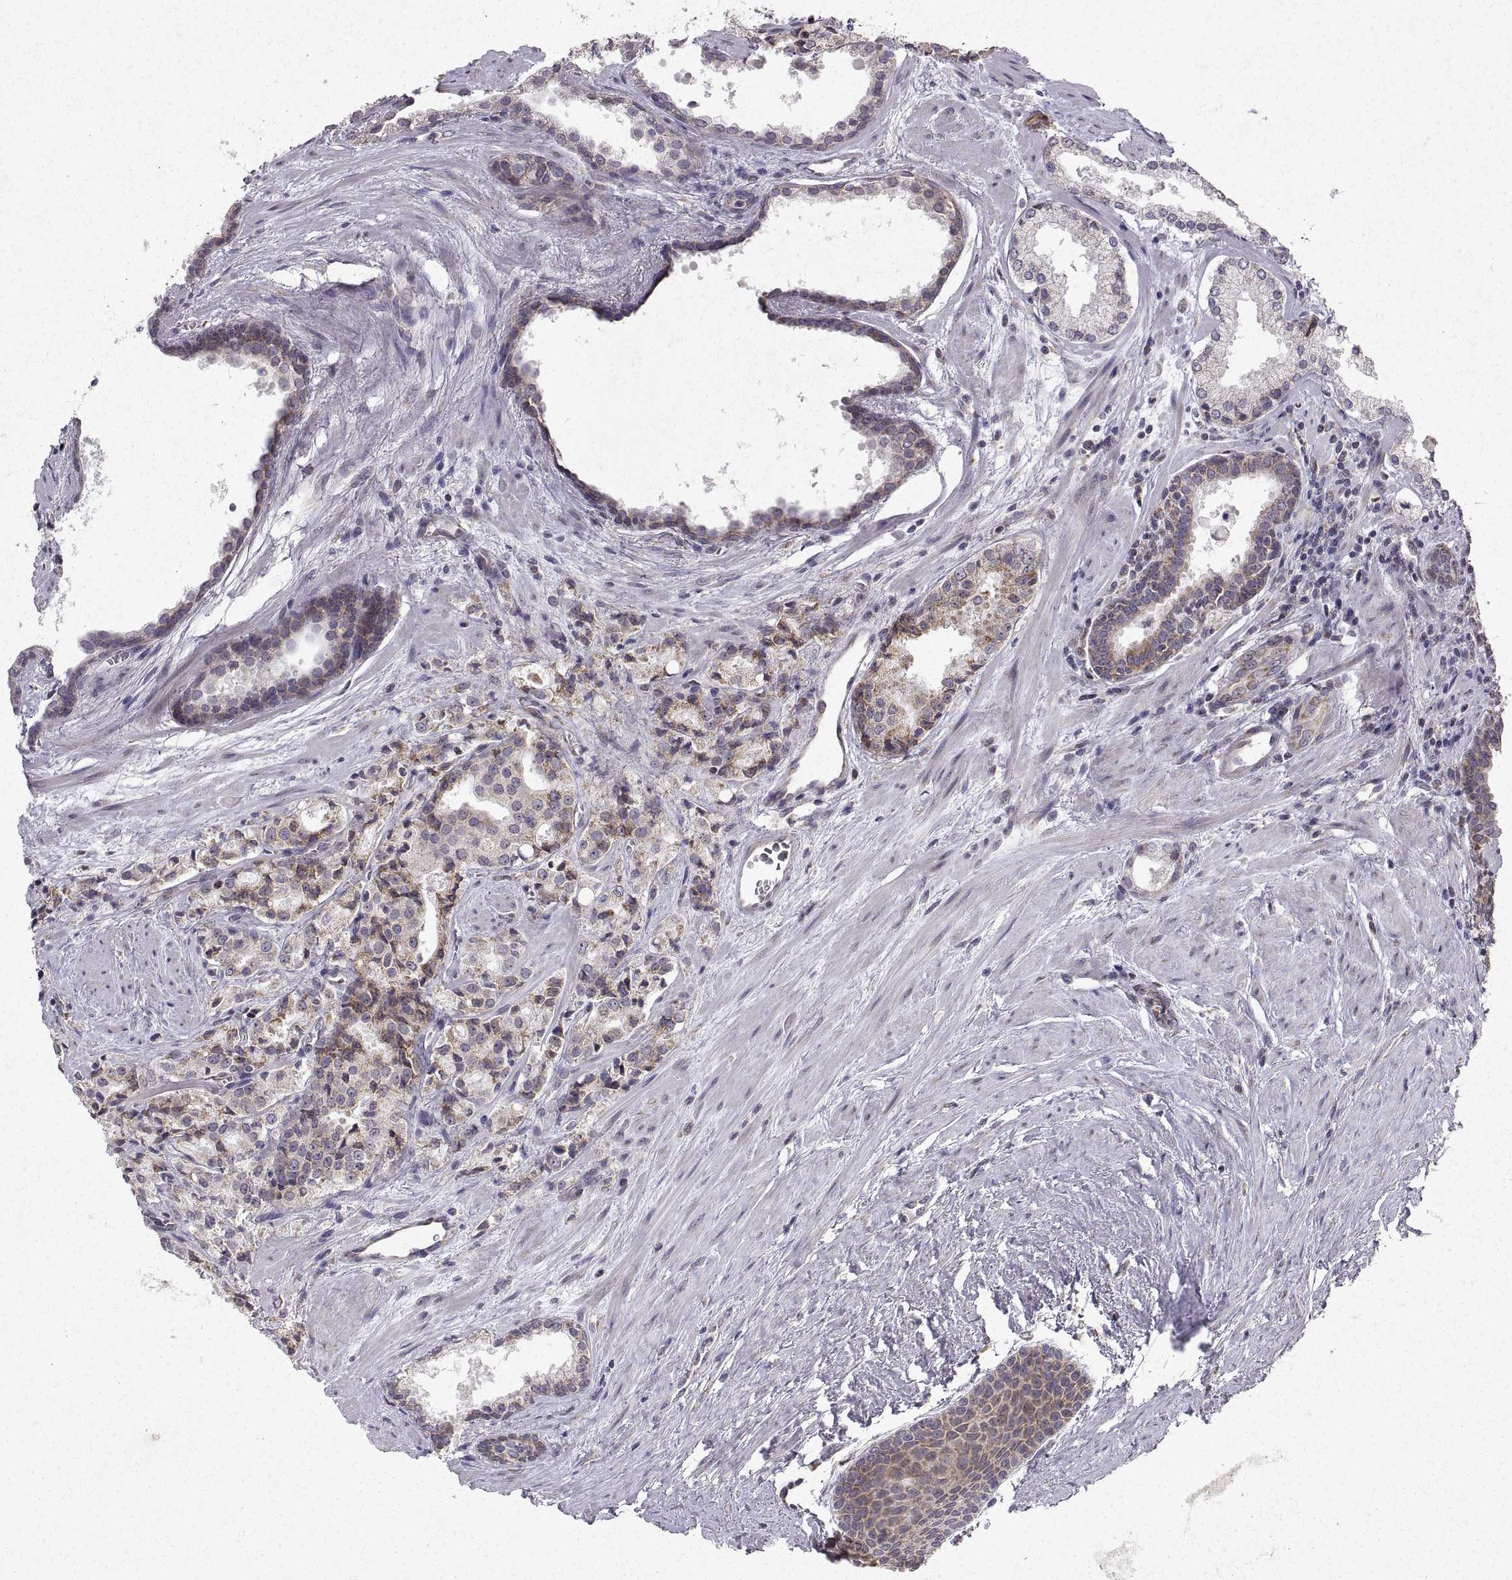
{"staining": {"intensity": "weak", "quantity": "25%-75%", "location": "cytoplasmic/membranous"}, "tissue": "prostate cancer", "cell_type": "Tumor cells", "image_type": "cancer", "snomed": [{"axis": "morphology", "description": "Adenocarcinoma, Low grade"}, {"axis": "topography", "description": "Prostate"}], "caption": "Brown immunohistochemical staining in prostate cancer (low-grade adenocarcinoma) exhibits weak cytoplasmic/membranous positivity in about 25%-75% of tumor cells.", "gene": "MANBAL", "patient": {"sex": "male", "age": 56}}